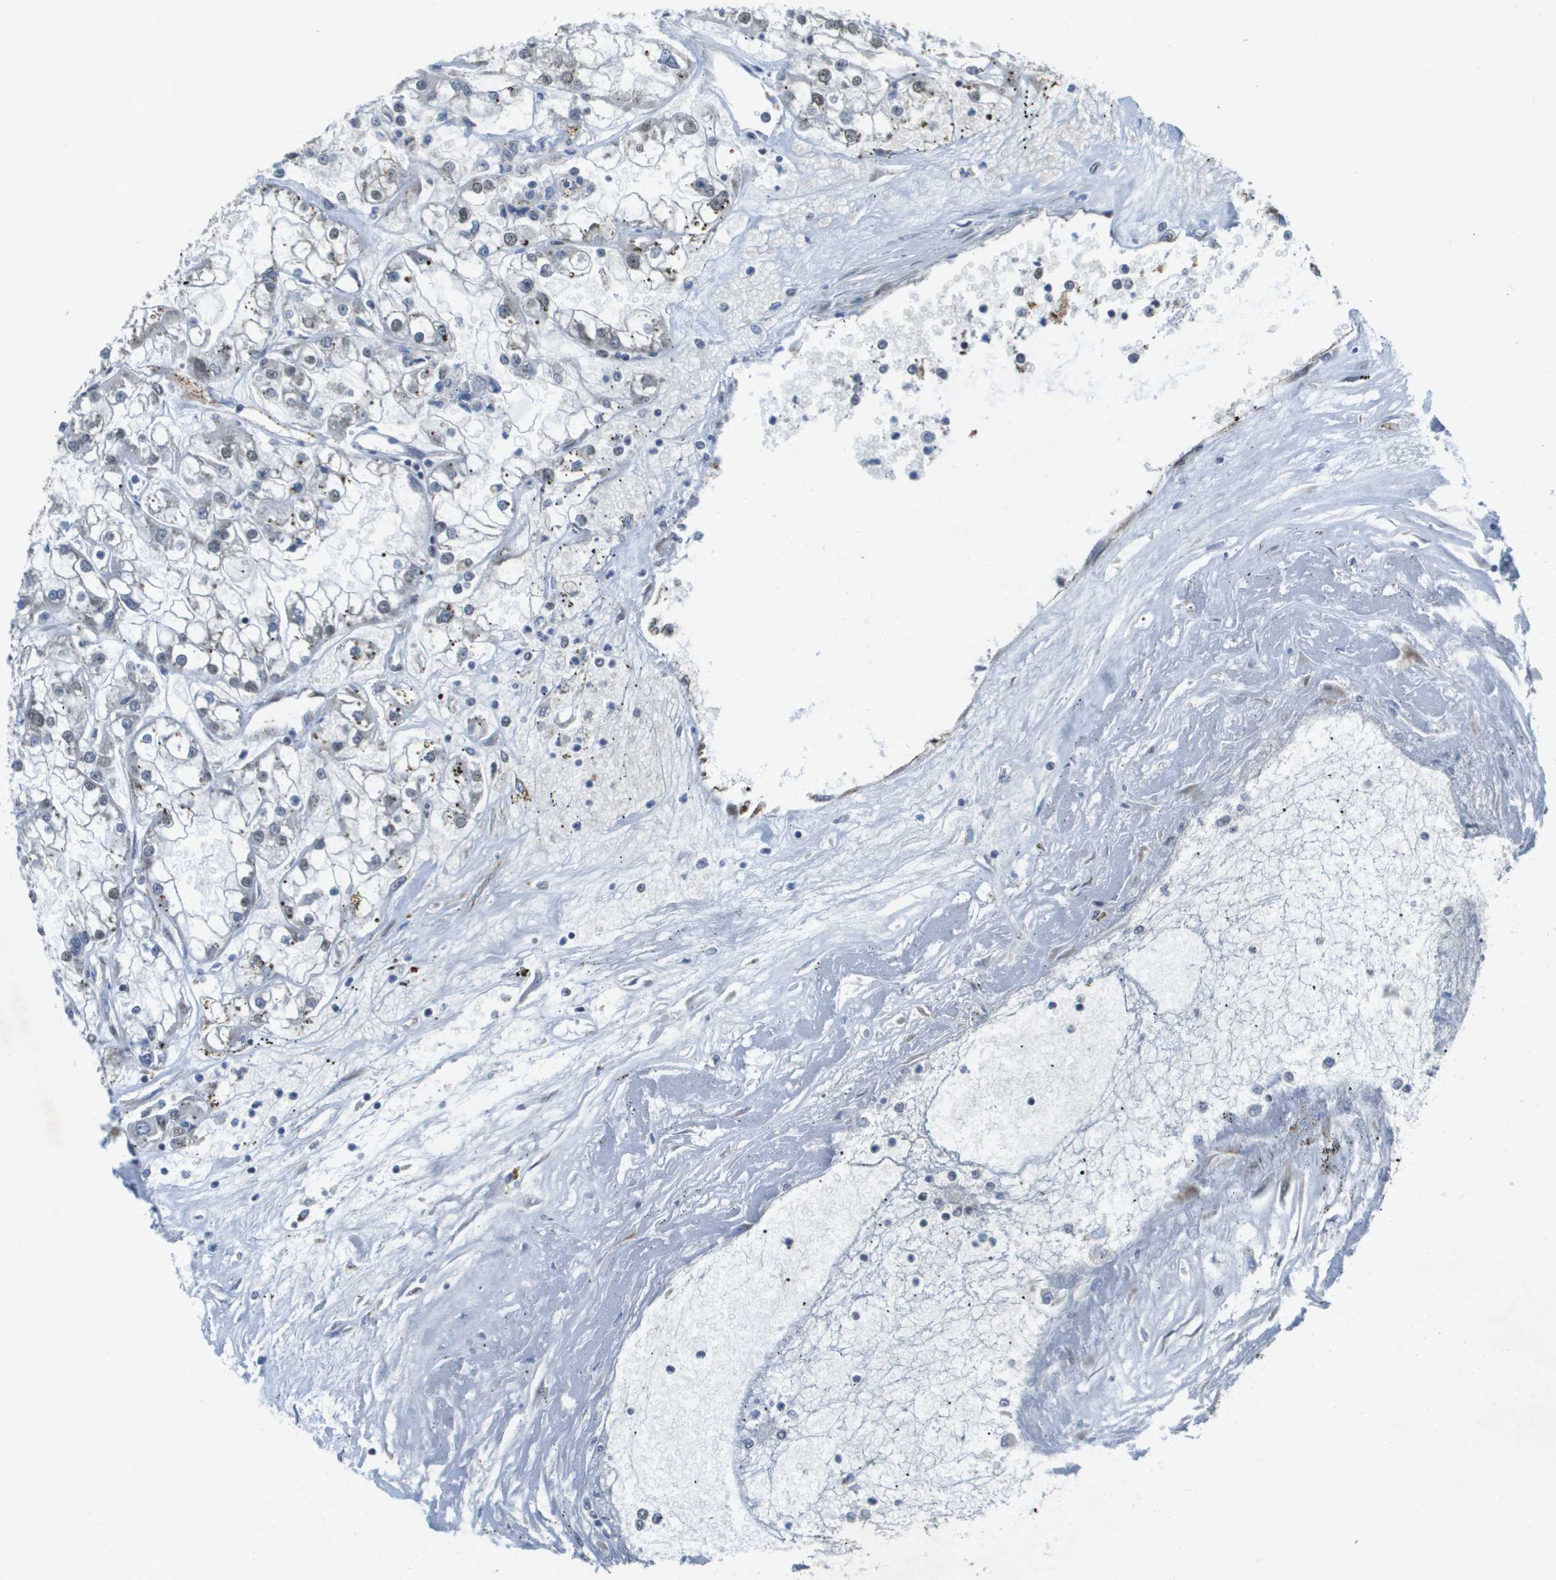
{"staining": {"intensity": "moderate", "quantity": "<25%", "location": "nuclear"}, "tissue": "renal cancer", "cell_type": "Tumor cells", "image_type": "cancer", "snomed": [{"axis": "morphology", "description": "Adenocarcinoma, NOS"}, {"axis": "topography", "description": "Kidney"}], "caption": "Adenocarcinoma (renal) was stained to show a protein in brown. There is low levels of moderate nuclear positivity in approximately <25% of tumor cells.", "gene": "ARID1B", "patient": {"sex": "female", "age": 52}}